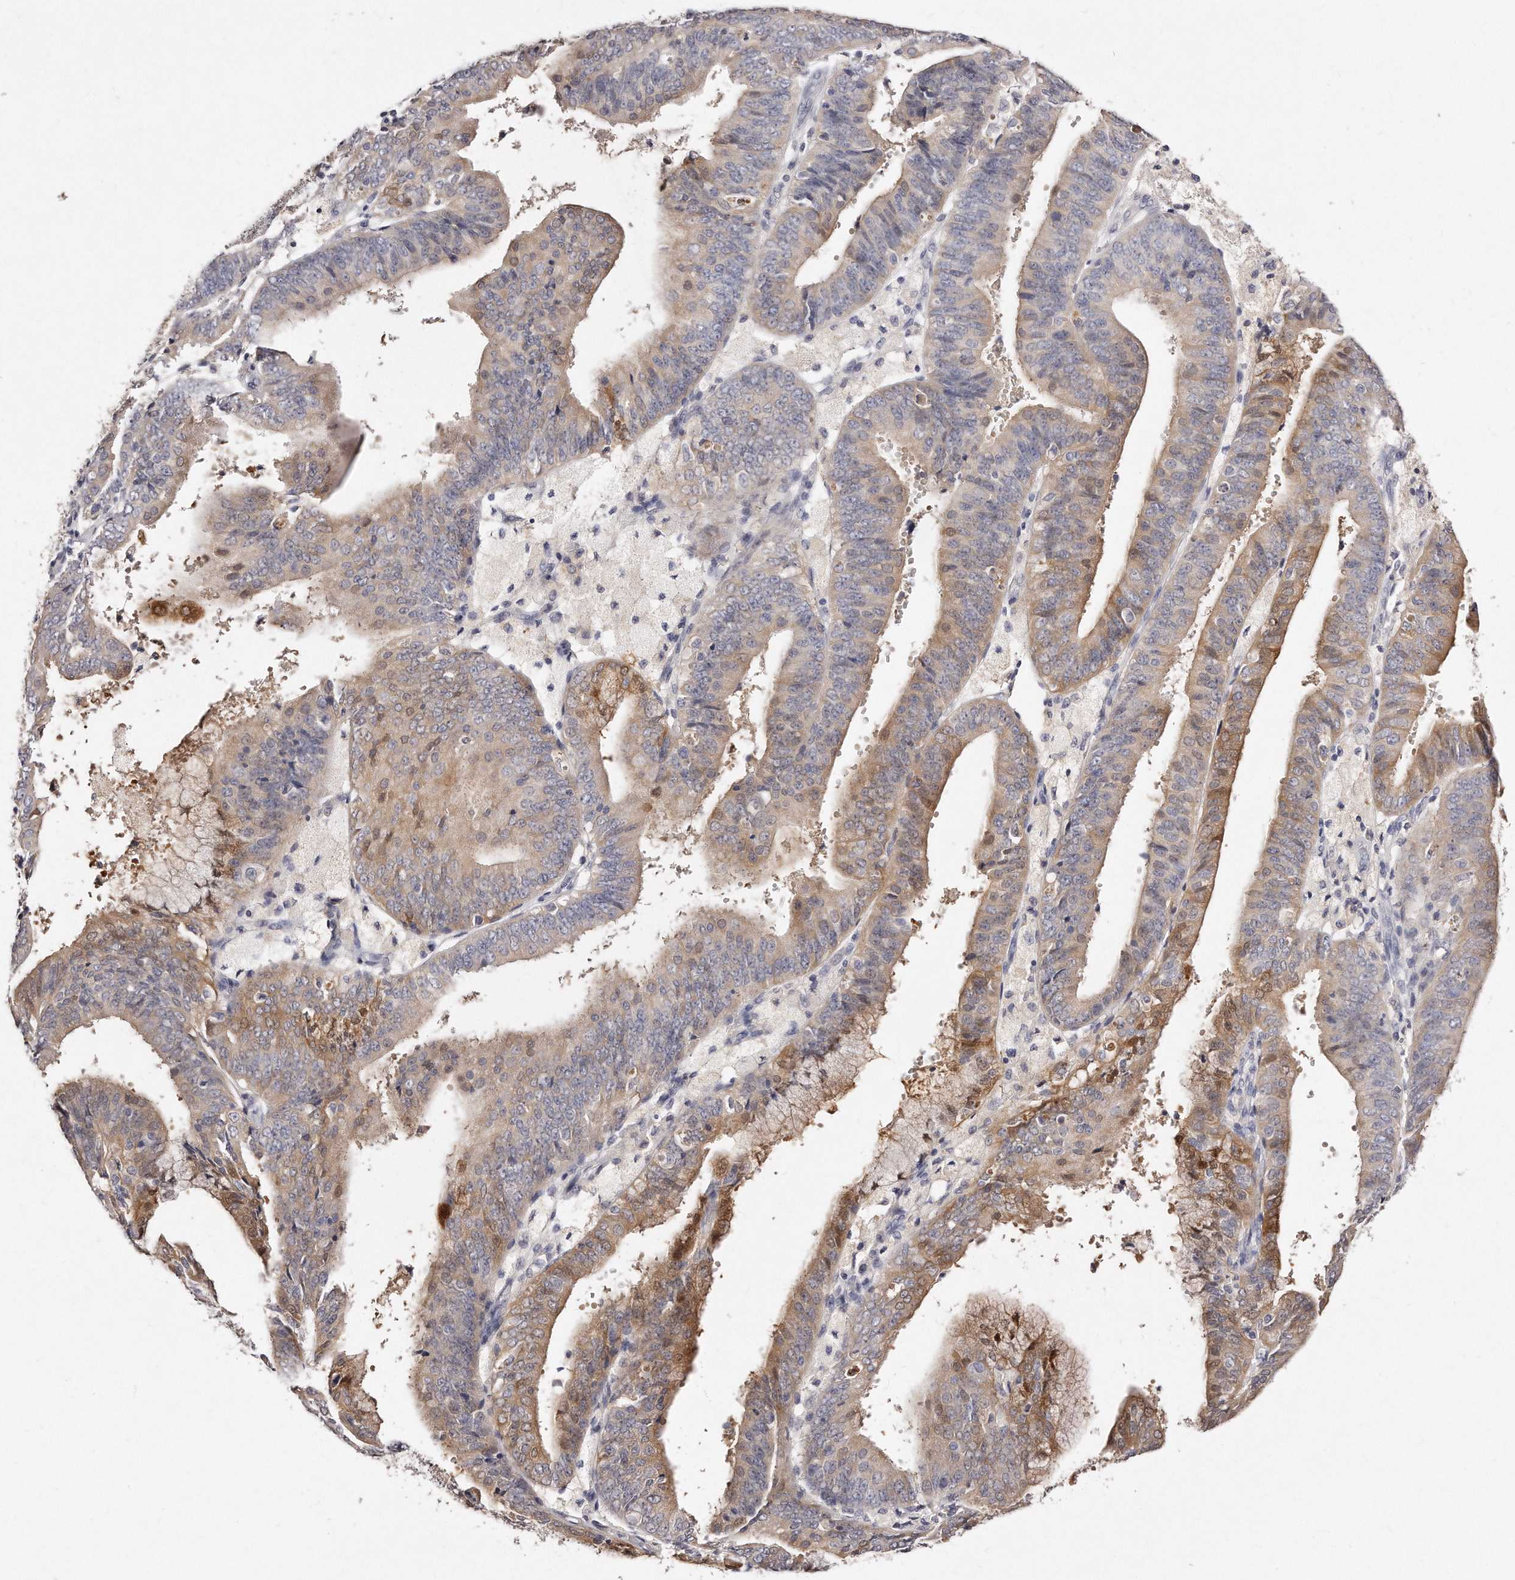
{"staining": {"intensity": "moderate", "quantity": "25%-75%", "location": "cytoplasmic/membranous"}, "tissue": "endometrial cancer", "cell_type": "Tumor cells", "image_type": "cancer", "snomed": [{"axis": "morphology", "description": "Adenocarcinoma, NOS"}, {"axis": "topography", "description": "Endometrium"}], "caption": "Human endometrial cancer (adenocarcinoma) stained with a brown dye exhibits moderate cytoplasmic/membranous positive positivity in approximately 25%-75% of tumor cells.", "gene": "GDA", "patient": {"sex": "female", "age": 63}}